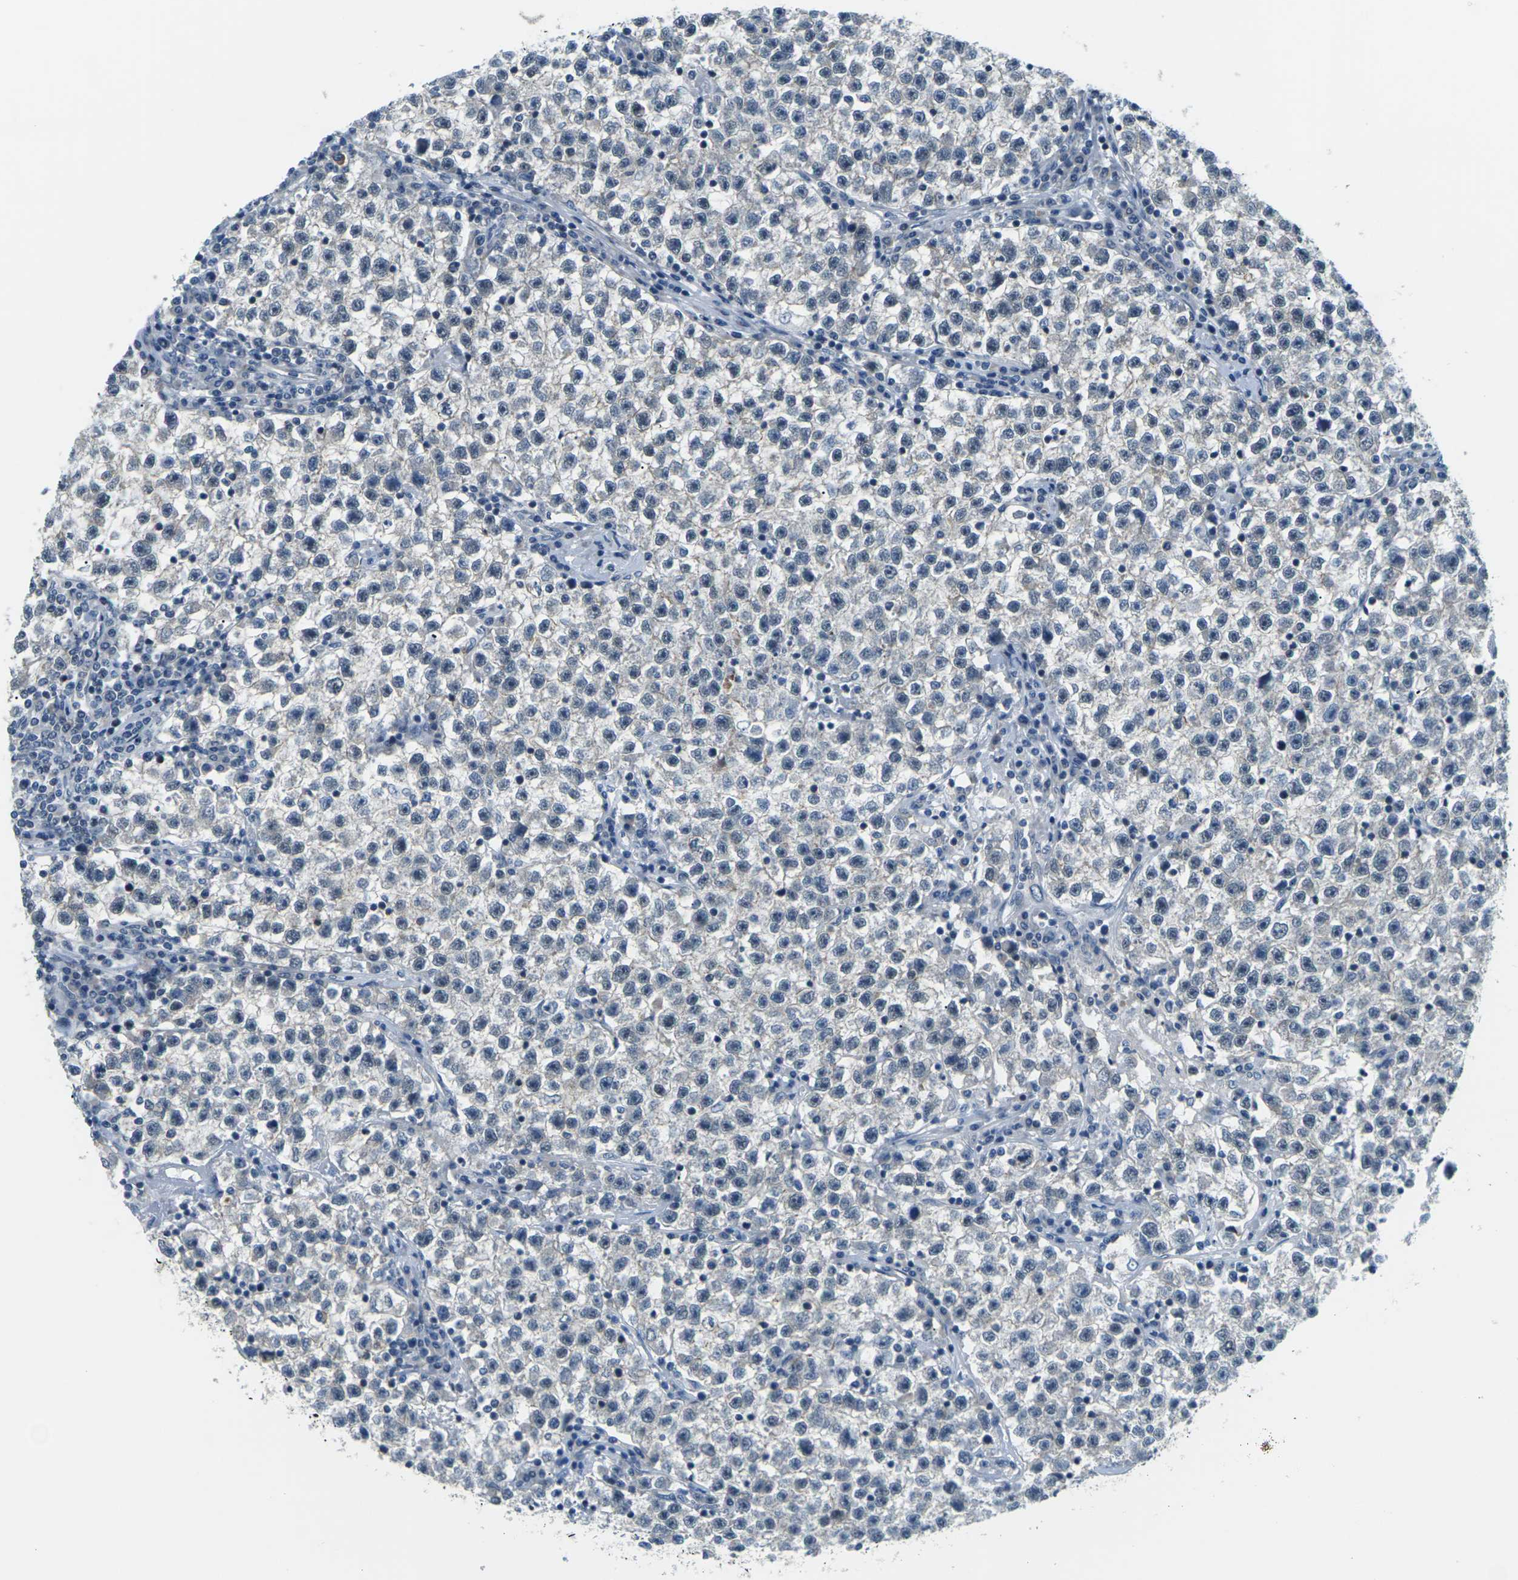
{"staining": {"intensity": "negative", "quantity": "none", "location": "none"}, "tissue": "testis cancer", "cell_type": "Tumor cells", "image_type": "cancer", "snomed": [{"axis": "morphology", "description": "Seminoma, NOS"}, {"axis": "topography", "description": "Testis"}], "caption": "Testis cancer (seminoma) was stained to show a protein in brown. There is no significant staining in tumor cells. Nuclei are stained in blue.", "gene": "SLC13A3", "patient": {"sex": "male", "age": 22}}